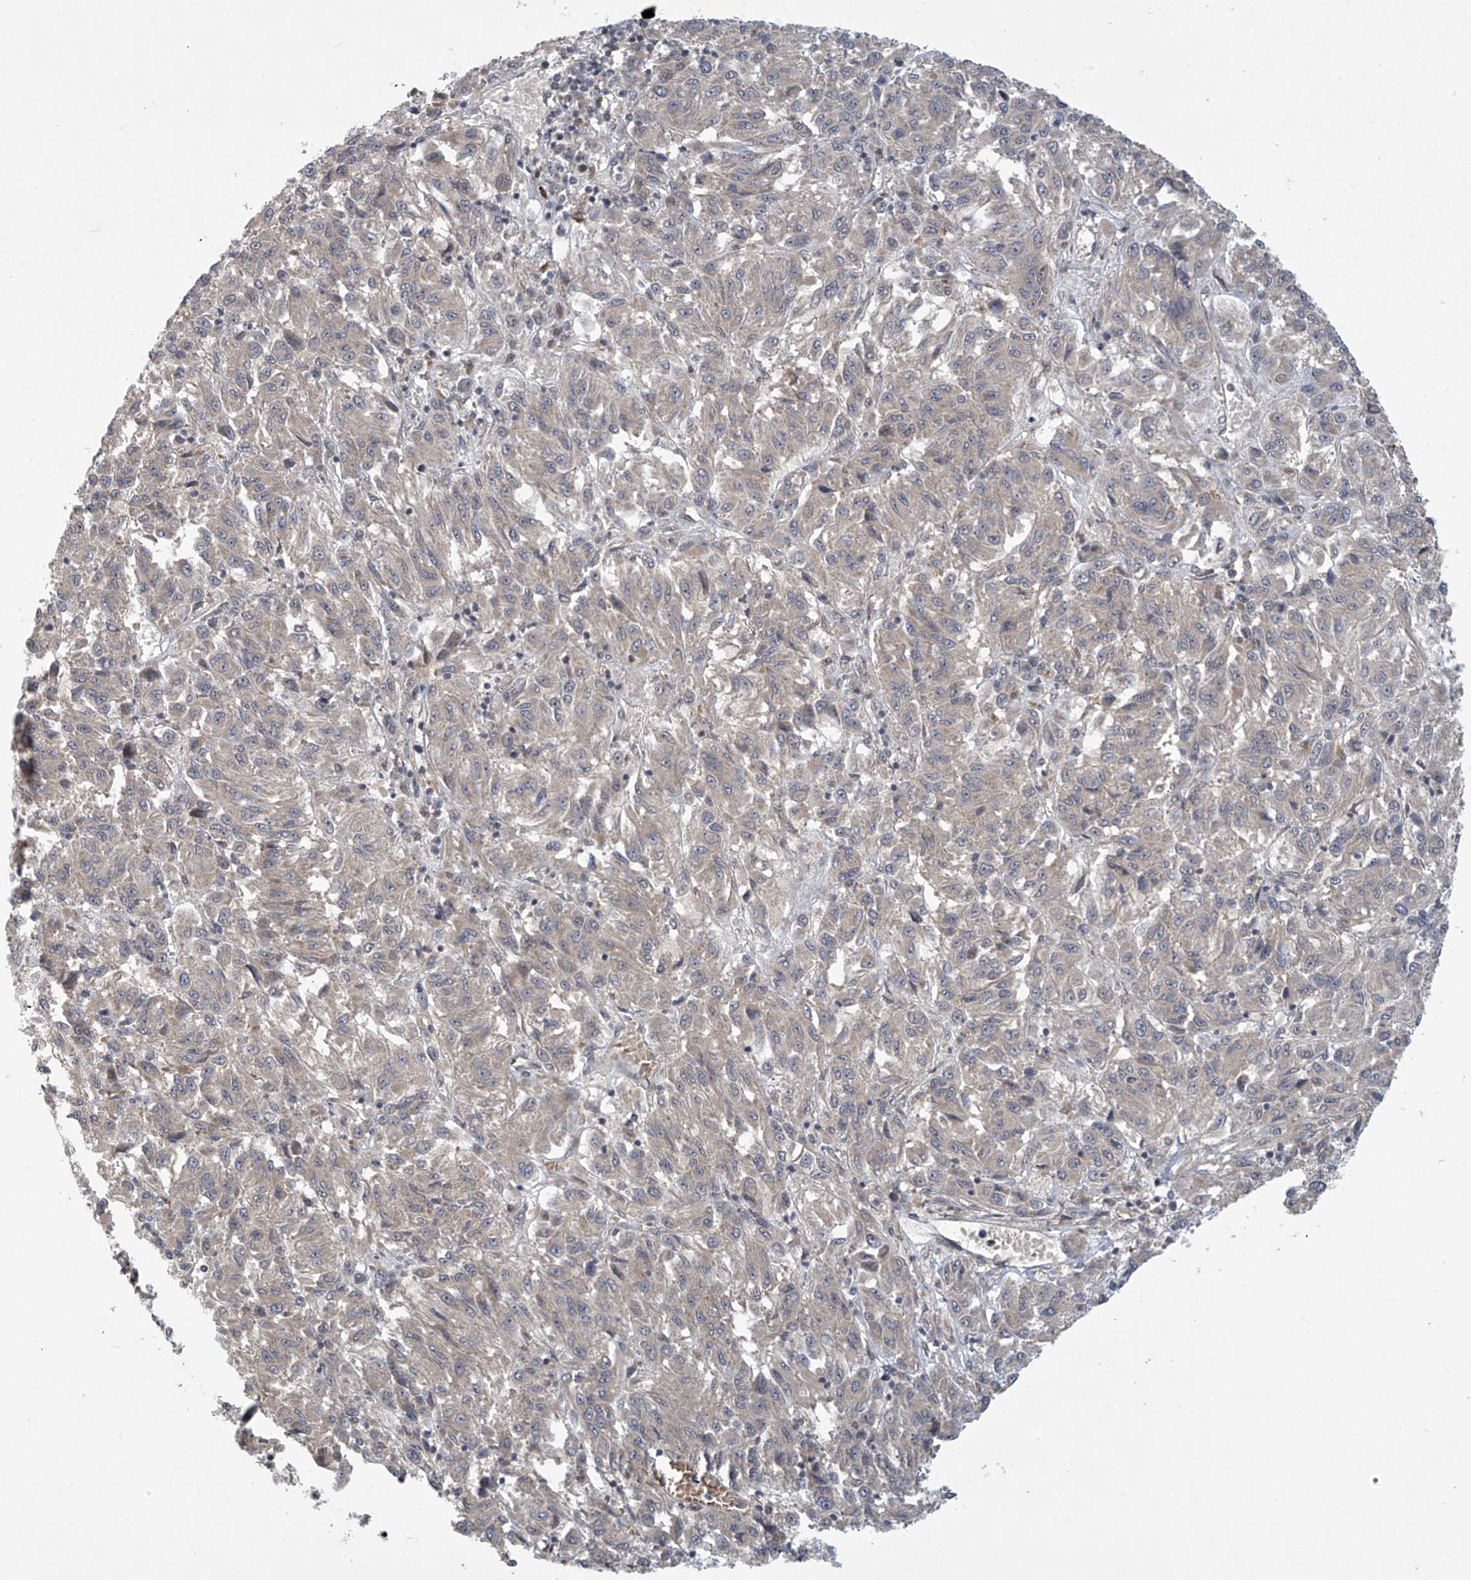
{"staining": {"intensity": "negative", "quantity": "none", "location": "none"}, "tissue": "melanoma", "cell_type": "Tumor cells", "image_type": "cancer", "snomed": [{"axis": "morphology", "description": "Malignant melanoma, Metastatic site"}, {"axis": "topography", "description": "Lung"}], "caption": "Melanoma was stained to show a protein in brown. There is no significant staining in tumor cells.", "gene": "ABHD13", "patient": {"sex": "male", "age": 64}}